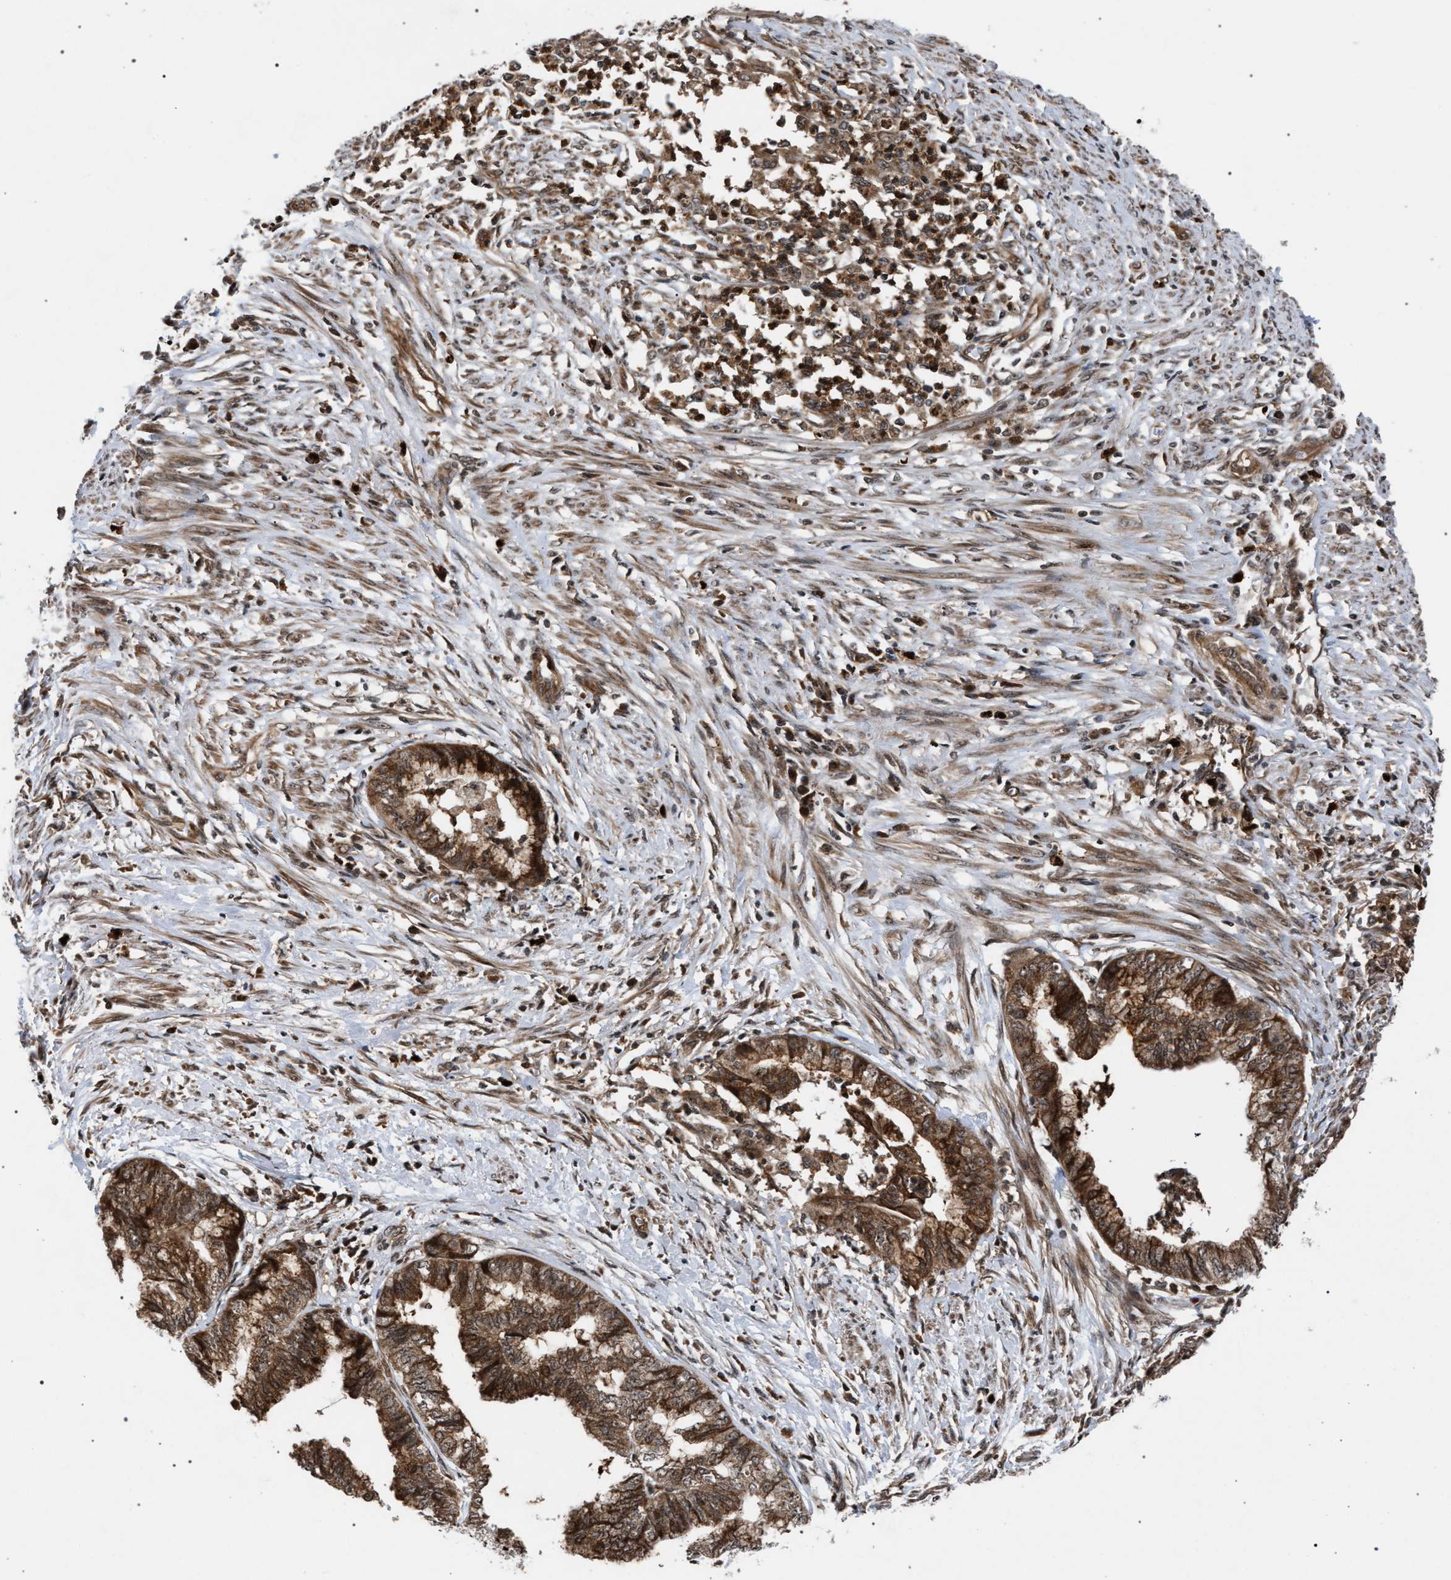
{"staining": {"intensity": "strong", "quantity": ">75%", "location": "cytoplasmic/membranous"}, "tissue": "endometrial cancer", "cell_type": "Tumor cells", "image_type": "cancer", "snomed": [{"axis": "morphology", "description": "Necrosis, NOS"}, {"axis": "morphology", "description": "Adenocarcinoma, NOS"}, {"axis": "topography", "description": "Endometrium"}], "caption": "Strong cytoplasmic/membranous expression is seen in about >75% of tumor cells in endometrial cancer.", "gene": "IRAK4", "patient": {"sex": "female", "age": 79}}